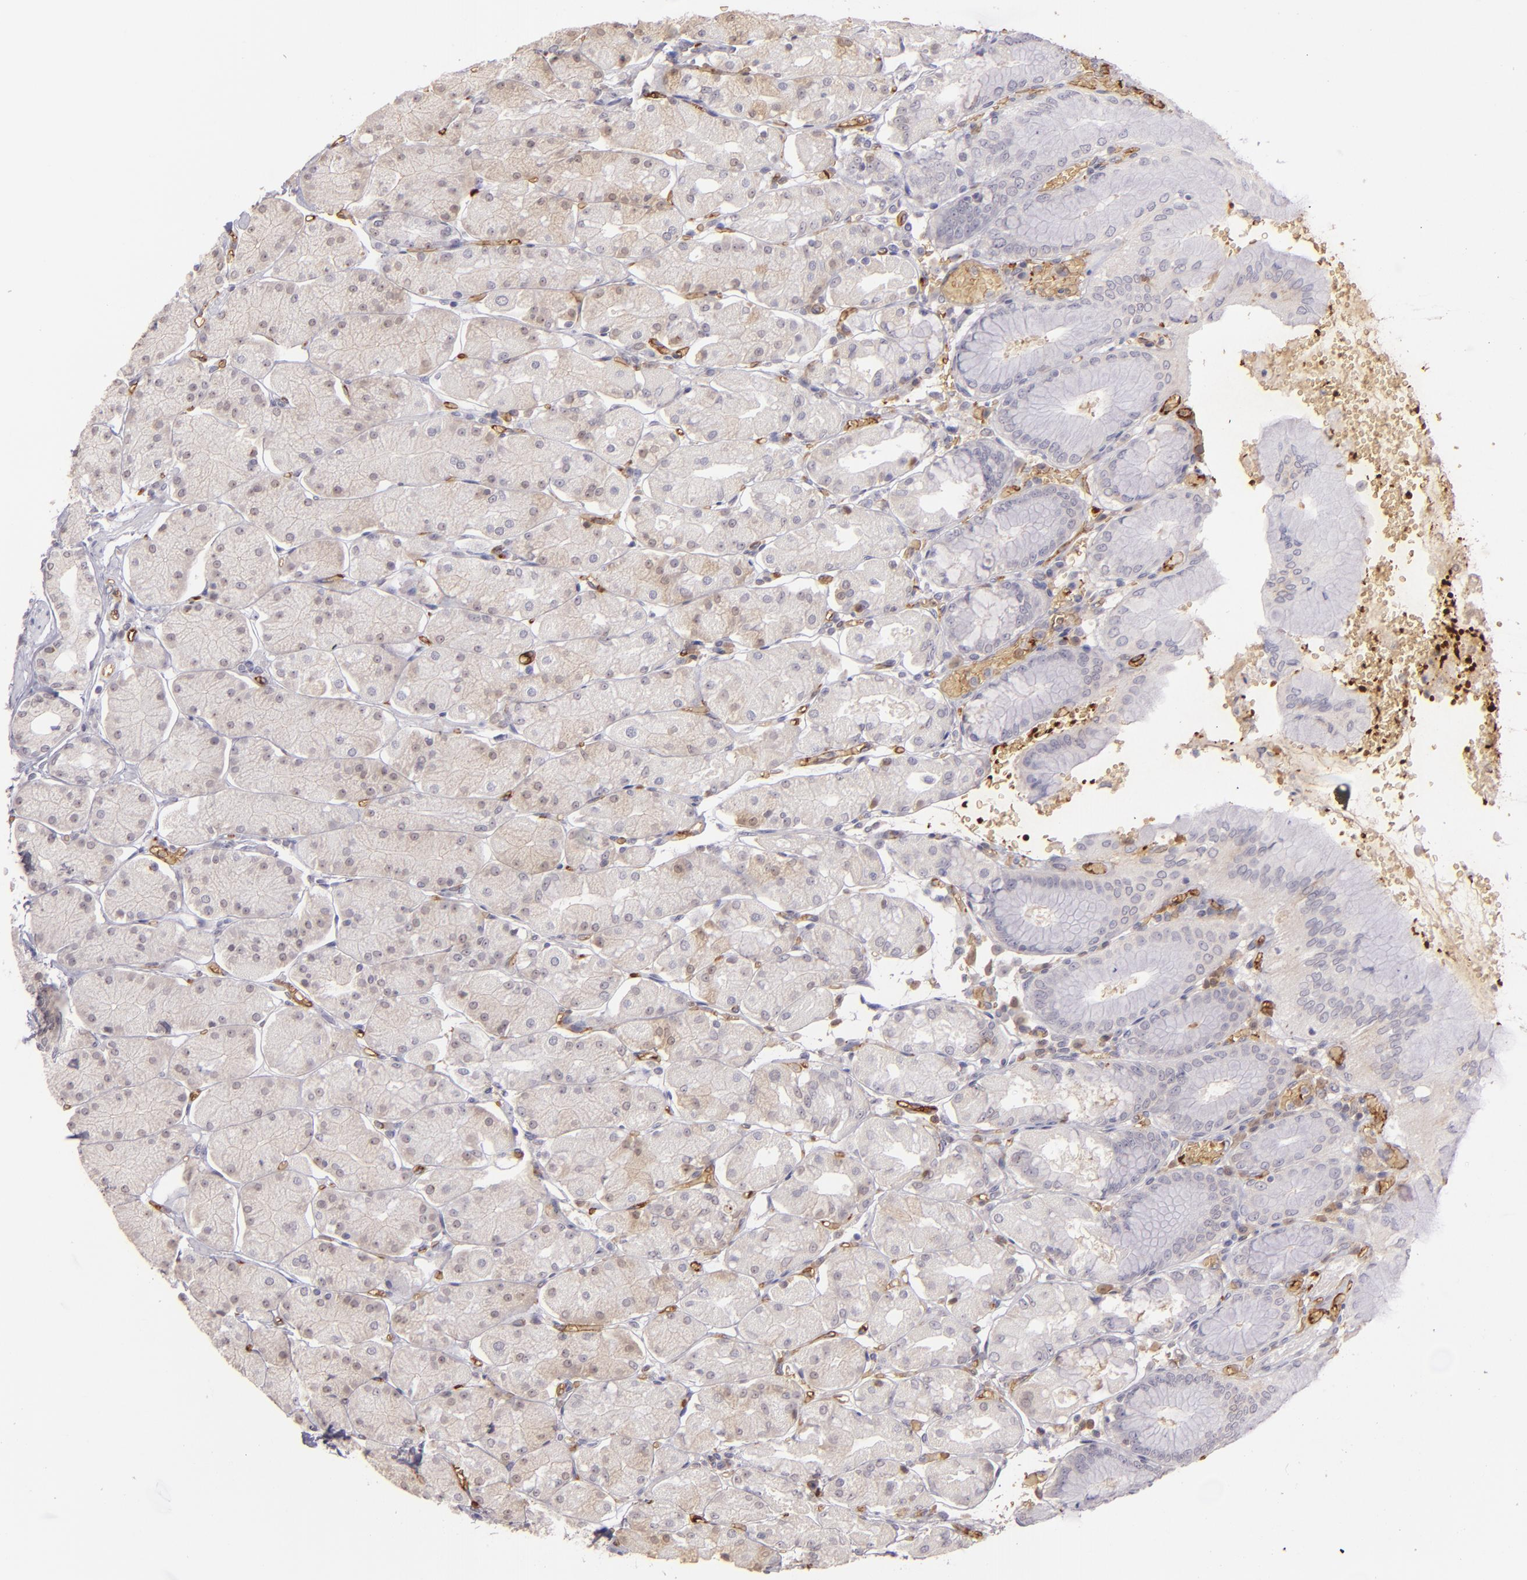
{"staining": {"intensity": "negative", "quantity": "none", "location": "none"}, "tissue": "stomach", "cell_type": "Glandular cells", "image_type": "normal", "snomed": [{"axis": "morphology", "description": "Normal tissue, NOS"}, {"axis": "topography", "description": "Stomach, upper"}, {"axis": "topography", "description": "Stomach"}], "caption": "Human stomach stained for a protein using immunohistochemistry (IHC) displays no staining in glandular cells.", "gene": "ACE", "patient": {"sex": "male", "age": 76}}